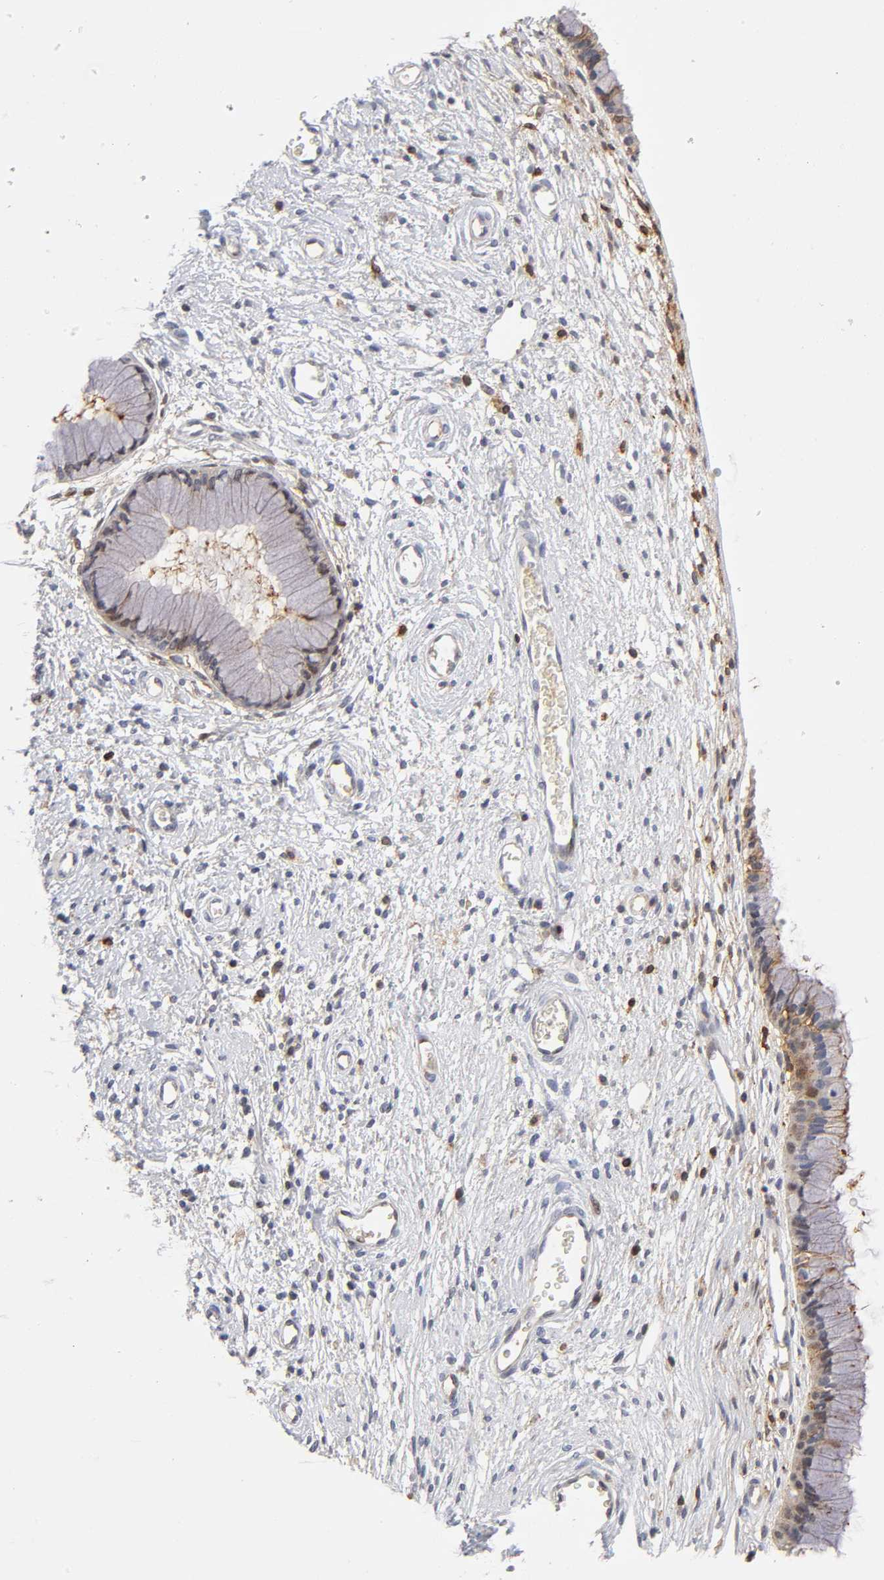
{"staining": {"intensity": "moderate", "quantity": "25%-75%", "location": "cytoplasmic/membranous,nuclear"}, "tissue": "cervix", "cell_type": "Glandular cells", "image_type": "normal", "snomed": [{"axis": "morphology", "description": "Normal tissue, NOS"}, {"axis": "topography", "description": "Cervix"}], "caption": "Normal cervix displays moderate cytoplasmic/membranous,nuclear positivity in approximately 25%-75% of glandular cells, visualized by immunohistochemistry.", "gene": "ANXA7", "patient": {"sex": "female", "age": 55}}